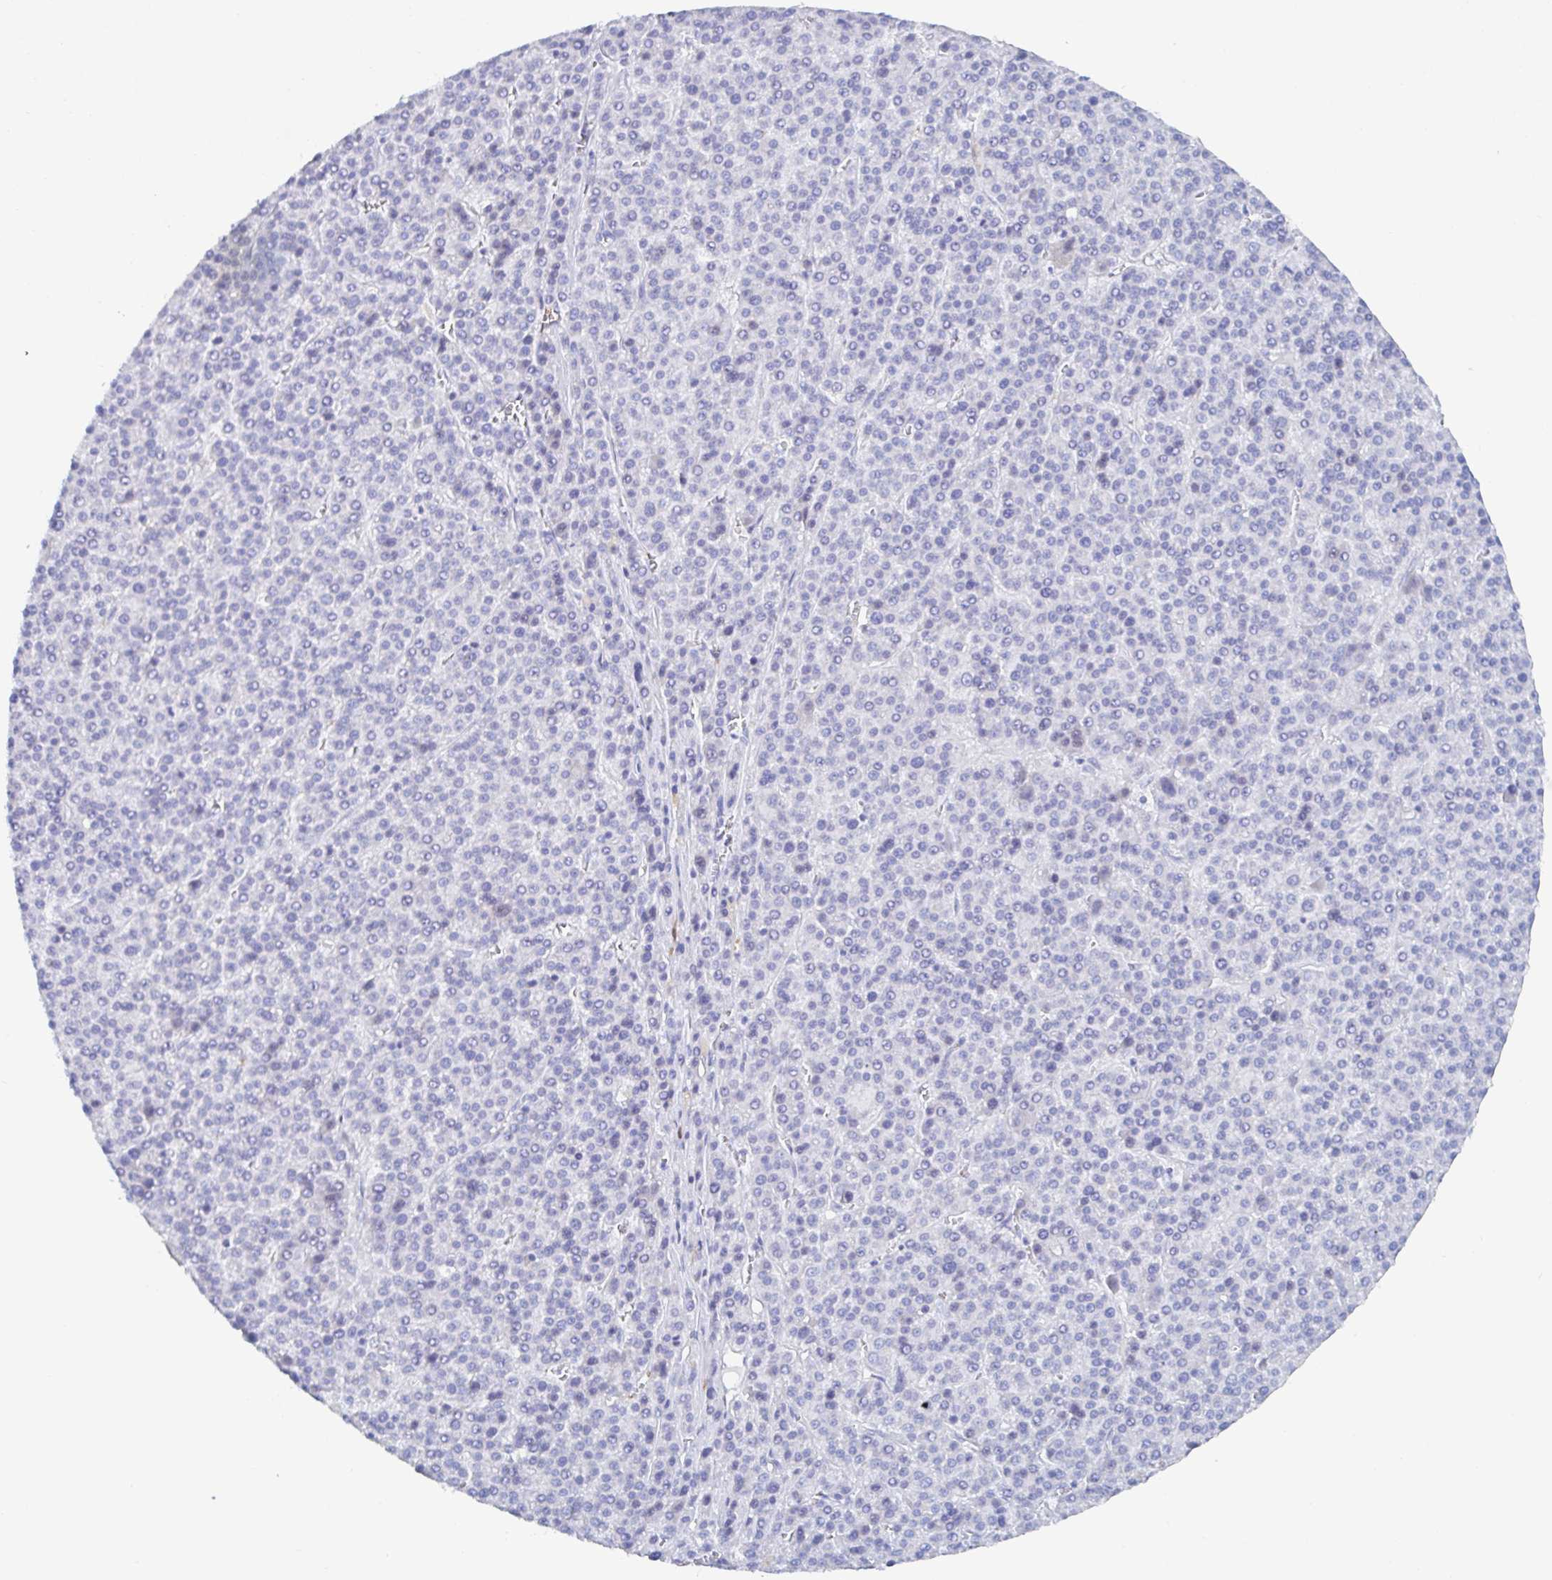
{"staining": {"intensity": "negative", "quantity": "none", "location": "none"}, "tissue": "liver cancer", "cell_type": "Tumor cells", "image_type": "cancer", "snomed": [{"axis": "morphology", "description": "Carcinoma, Hepatocellular, NOS"}, {"axis": "topography", "description": "Liver"}], "caption": "High power microscopy image of an immunohistochemistry histopathology image of liver cancer, revealing no significant expression in tumor cells.", "gene": "OR2A4", "patient": {"sex": "female", "age": 58}}